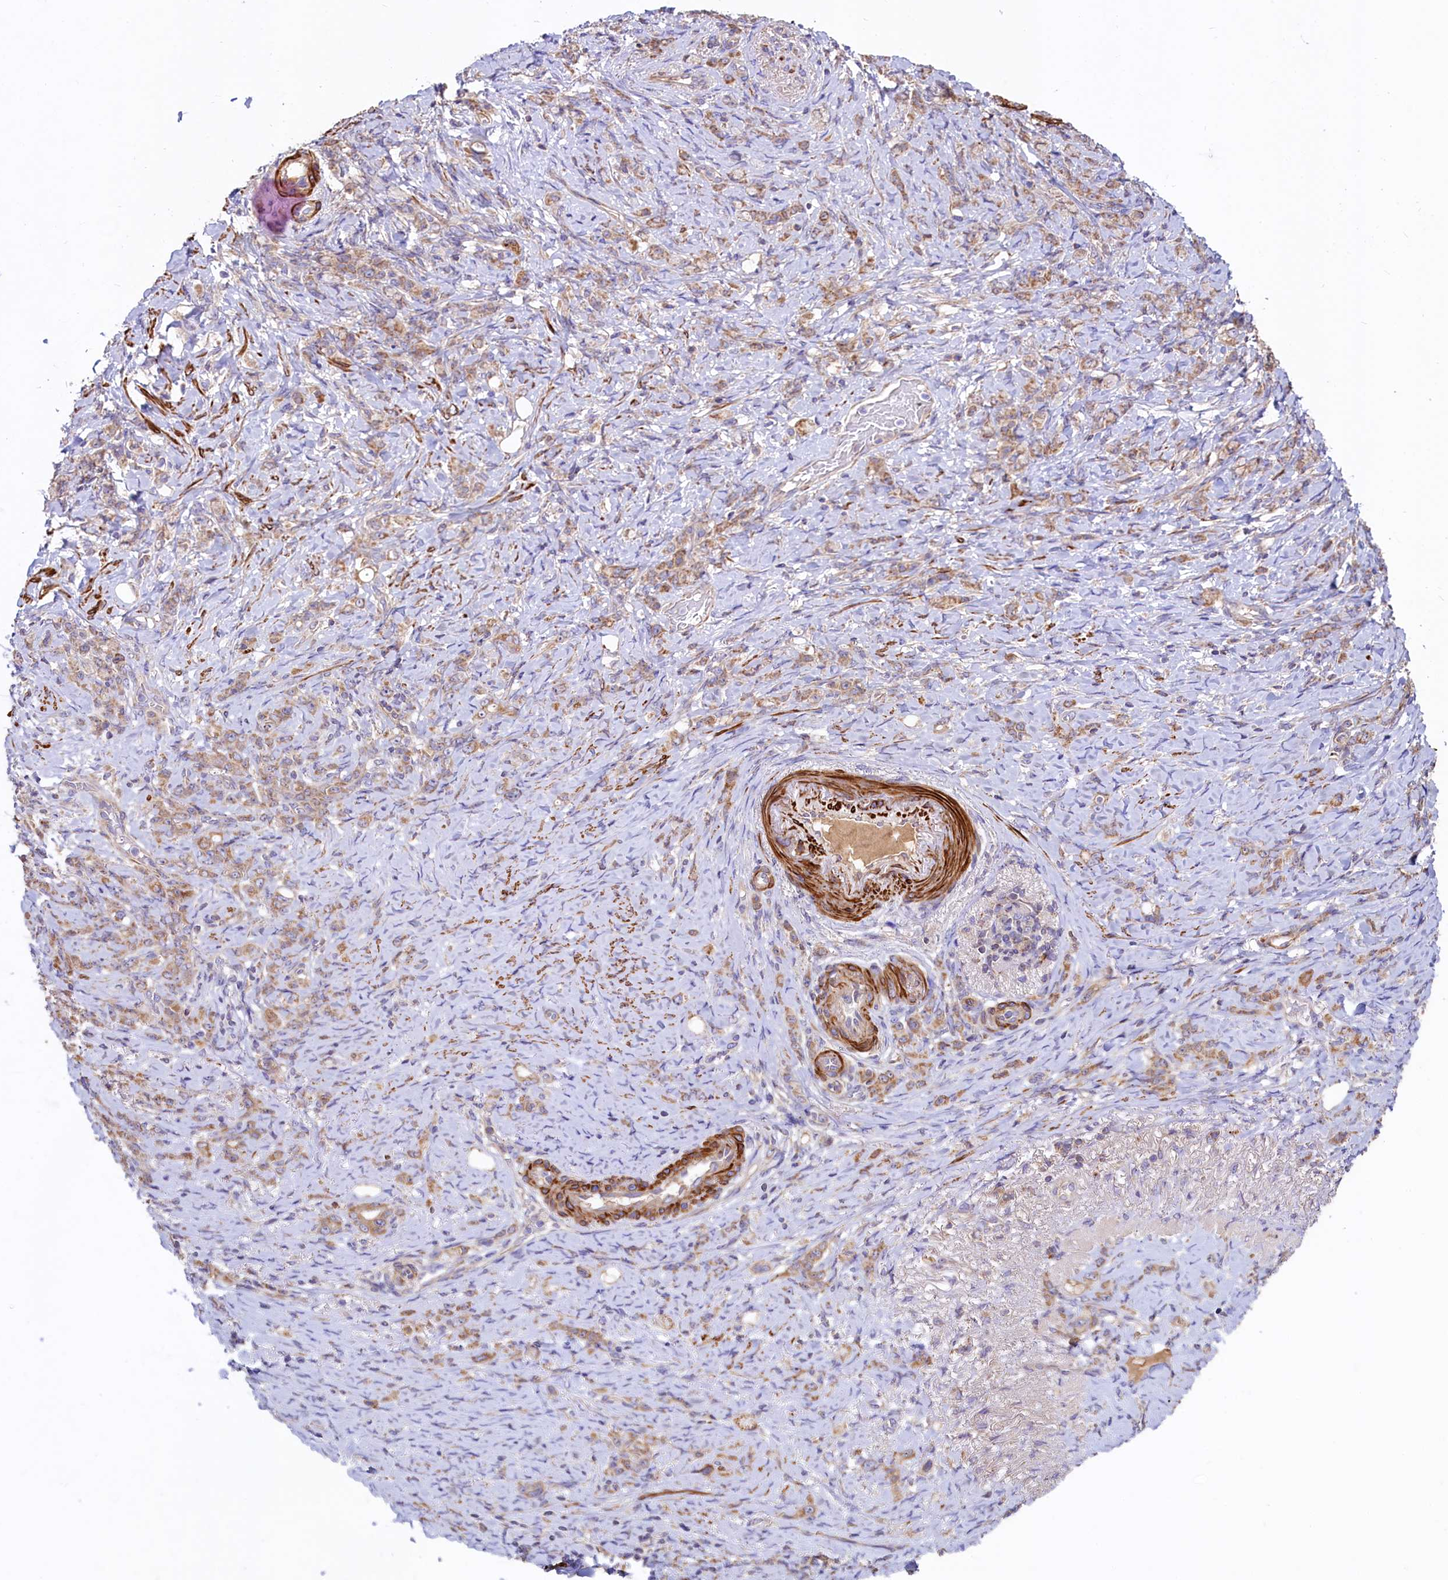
{"staining": {"intensity": "weak", "quantity": ">75%", "location": "cytoplasmic/membranous"}, "tissue": "stomach cancer", "cell_type": "Tumor cells", "image_type": "cancer", "snomed": [{"axis": "morphology", "description": "Adenocarcinoma, NOS"}, {"axis": "topography", "description": "Stomach"}], "caption": "Immunohistochemistry of stomach cancer reveals low levels of weak cytoplasmic/membranous staining in about >75% of tumor cells. (Brightfield microscopy of DAB IHC at high magnification).", "gene": "CIAO3", "patient": {"sex": "female", "age": 79}}